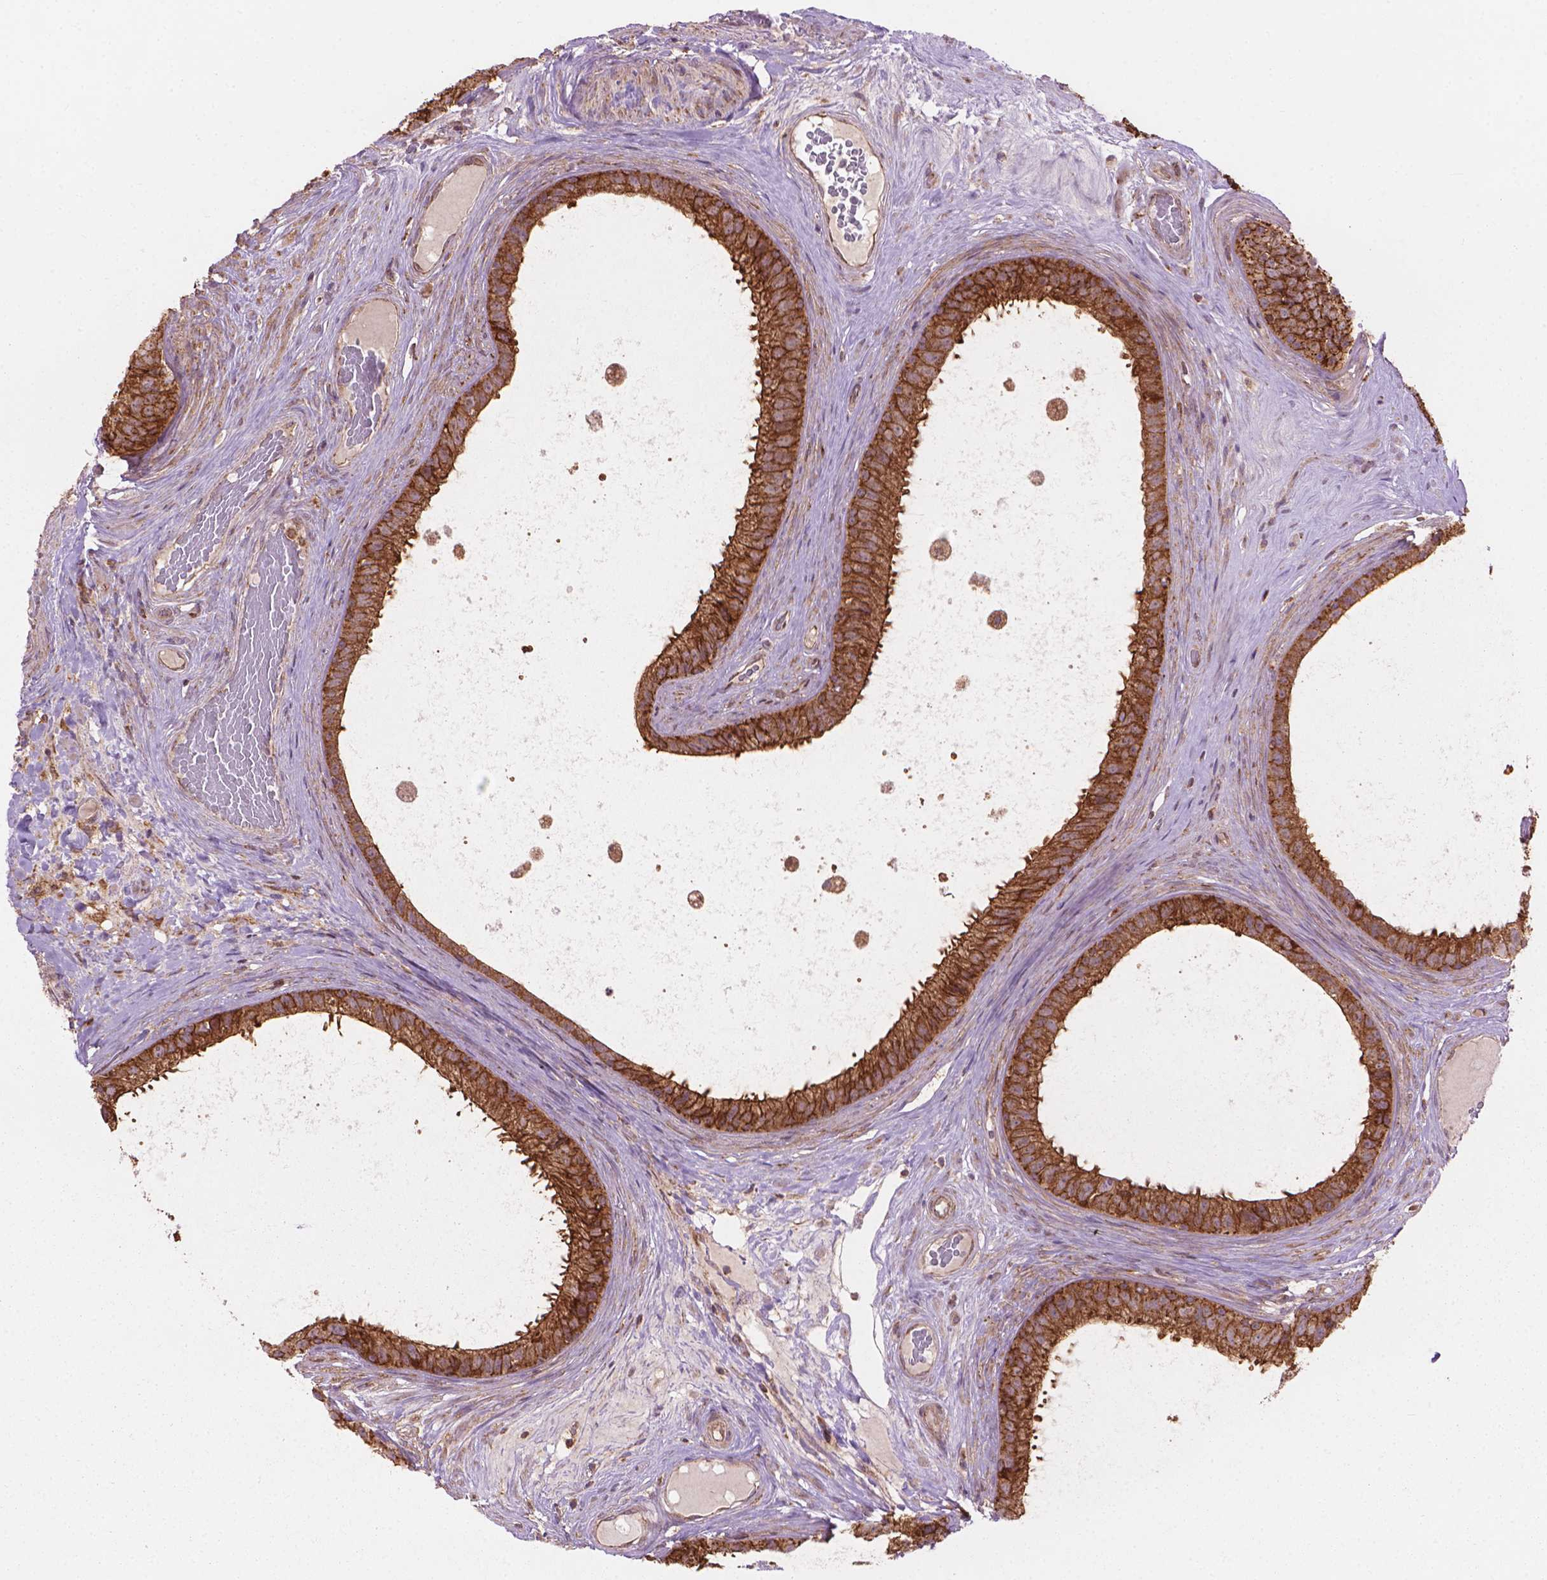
{"staining": {"intensity": "moderate", "quantity": ">75%", "location": "cytoplasmic/membranous"}, "tissue": "epididymis", "cell_type": "Glandular cells", "image_type": "normal", "snomed": [{"axis": "morphology", "description": "Normal tissue, NOS"}, {"axis": "topography", "description": "Epididymis"}], "caption": "Protein staining of normal epididymis shows moderate cytoplasmic/membranous expression in about >75% of glandular cells. (brown staining indicates protein expression, while blue staining denotes nuclei).", "gene": "VARS2", "patient": {"sex": "male", "age": 59}}